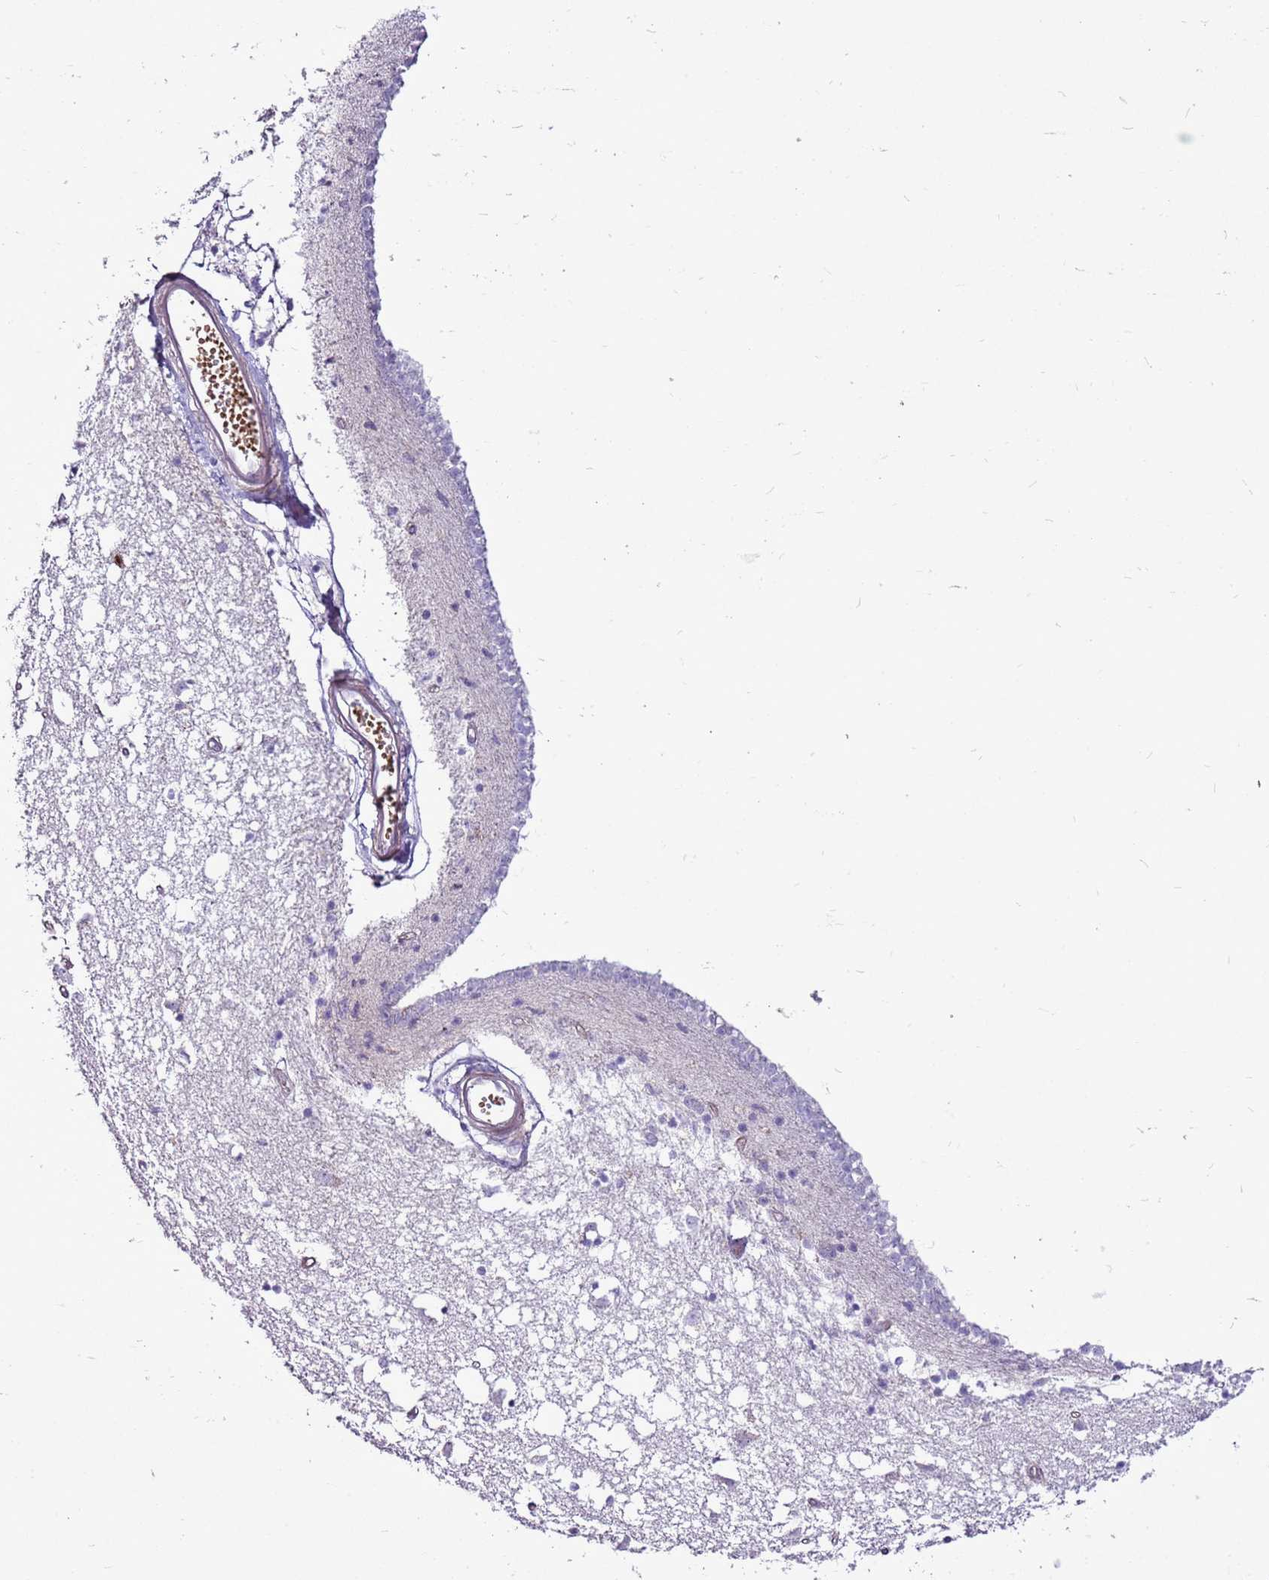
{"staining": {"intensity": "negative", "quantity": "none", "location": "none"}, "tissue": "caudate", "cell_type": "Glial cells", "image_type": "normal", "snomed": [{"axis": "morphology", "description": "Normal tissue, NOS"}, {"axis": "topography", "description": "Lateral ventricle wall"}], "caption": "IHC of unremarkable human caudate displays no positivity in glial cells.", "gene": "CHAC2", "patient": {"sex": "male", "age": 45}}